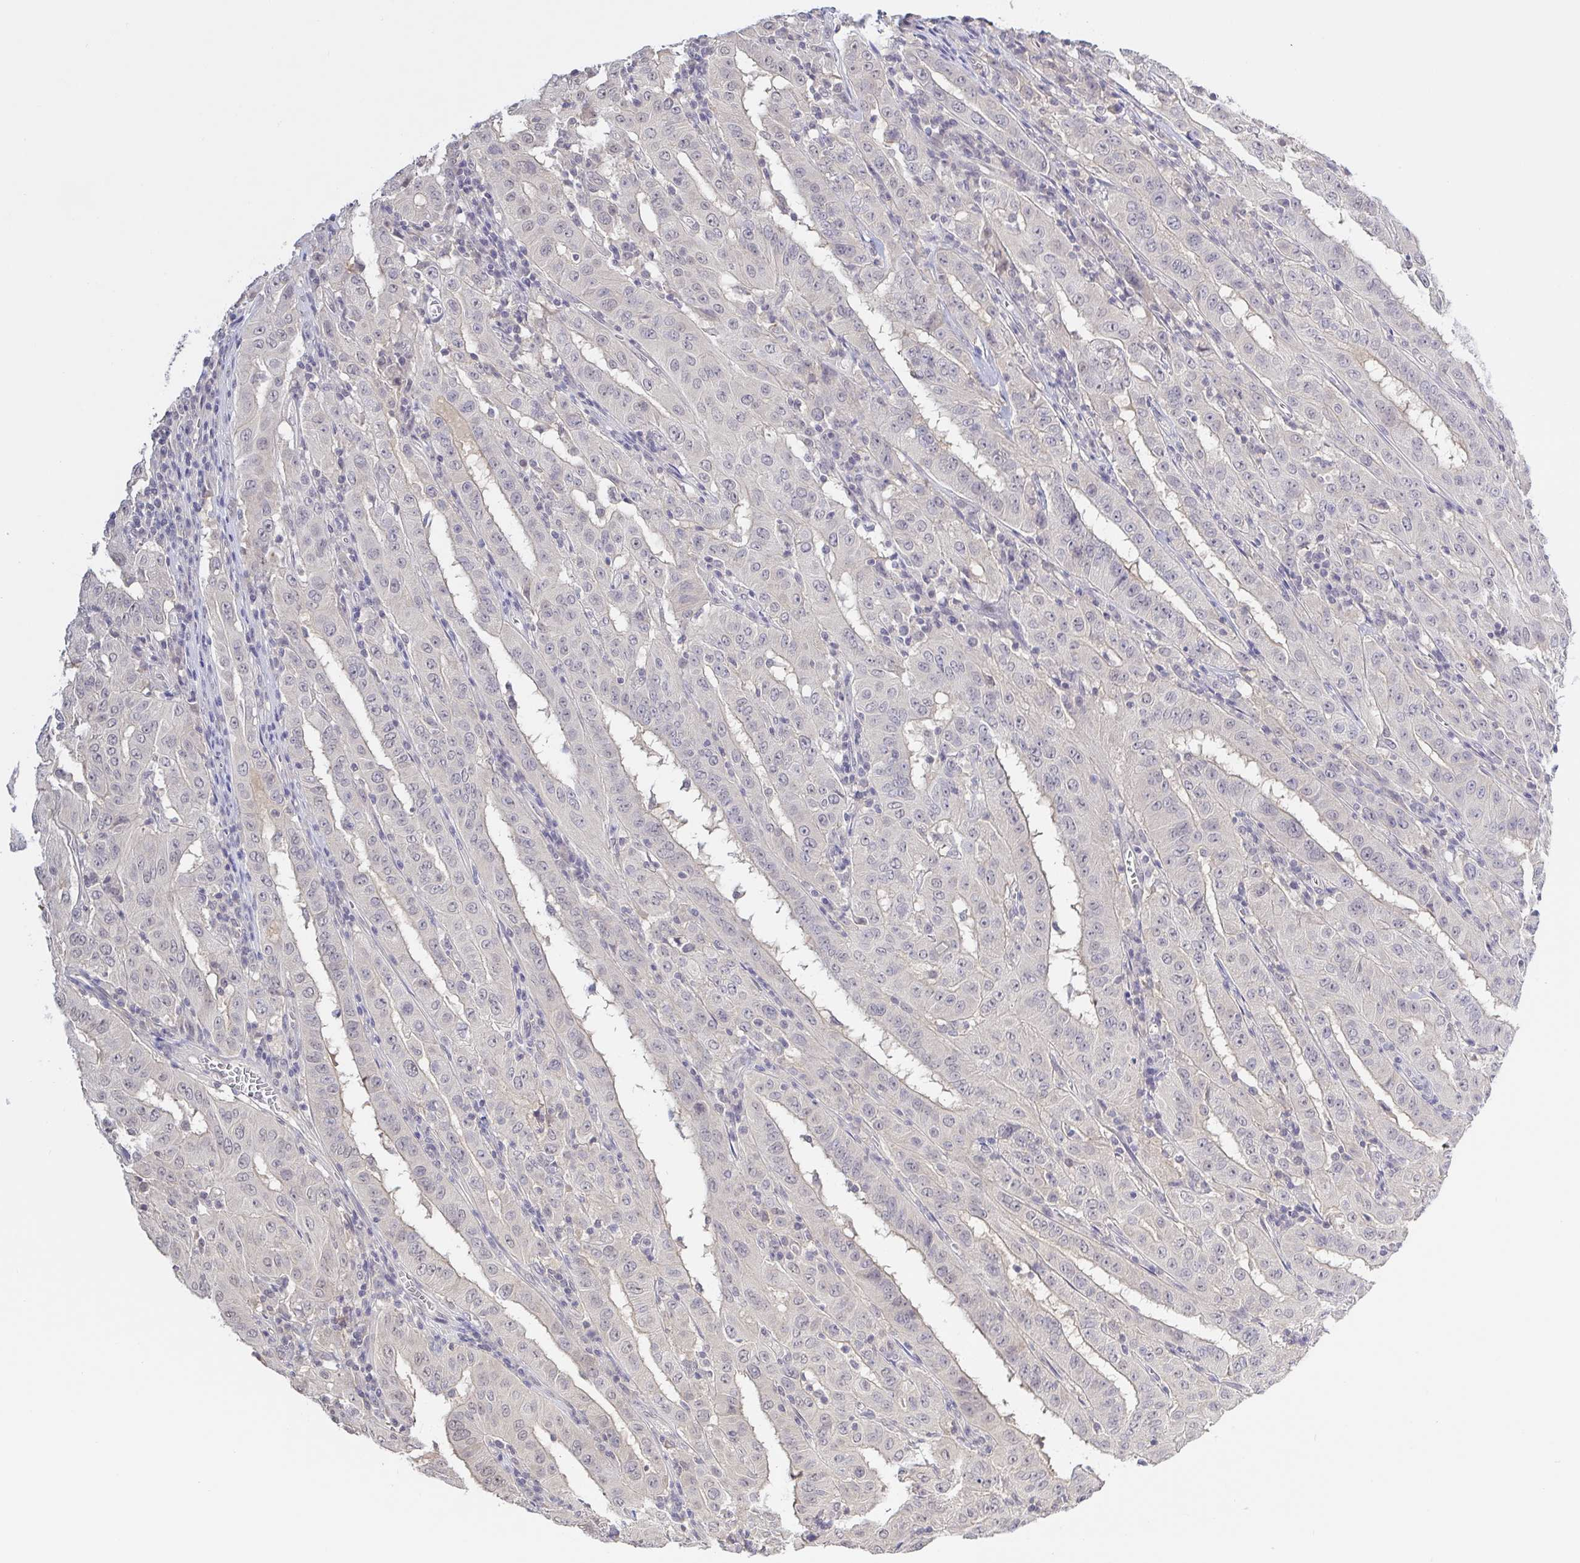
{"staining": {"intensity": "weak", "quantity": "<25%", "location": "nuclear"}, "tissue": "pancreatic cancer", "cell_type": "Tumor cells", "image_type": "cancer", "snomed": [{"axis": "morphology", "description": "Adenocarcinoma, NOS"}, {"axis": "topography", "description": "Pancreas"}], "caption": "Immunohistochemical staining of pancreatic adenocarcinoma displays no significant expression in tumor cells. The staining is performed using DAB brown chromogen with nuclei counter-stained in using hematoxylin.", "gene": "HYPK", "patient": {"sex": "male", "age": 63}}